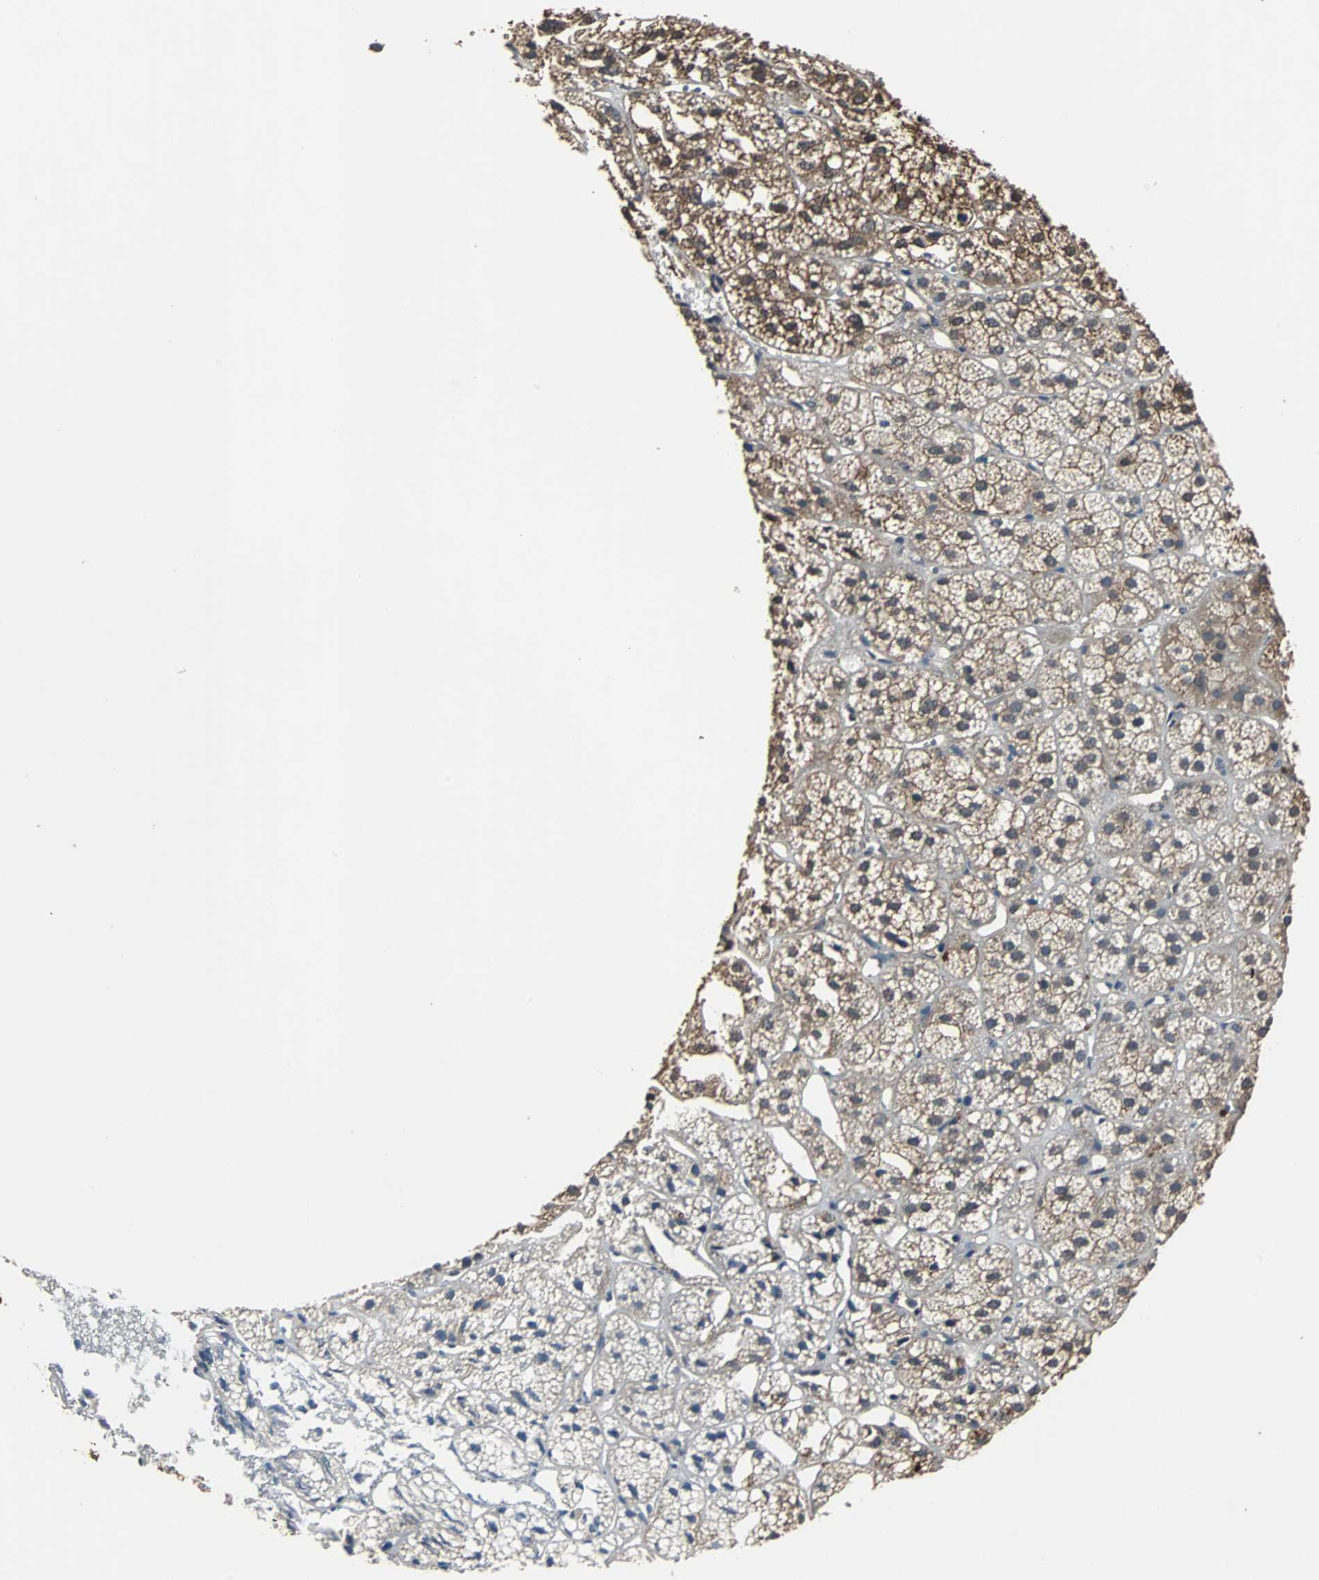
{"staining": {"intensity": "strong", "quantity": "25%-75%", "location": "cytoplasmic/membranous,nuclear"}, "tissue": "adrenal gland", "cell_type": "Glandular cells", "image_type": "normal", "snomed": [{"axis": "morphology", "description": "Normal tissue, NOS"}, {"axis": "topography", "description": "Adrenal gland"}], "caption": "Unremarkable adrenal gland was stained to show a protein in brown. There is high levels of strong cytoplasmic/membranous,nuclear staining in about 25%-75% of glandular cells.", "gene": "NDRG1", "patient": {"sex": "female", "age": 71}}